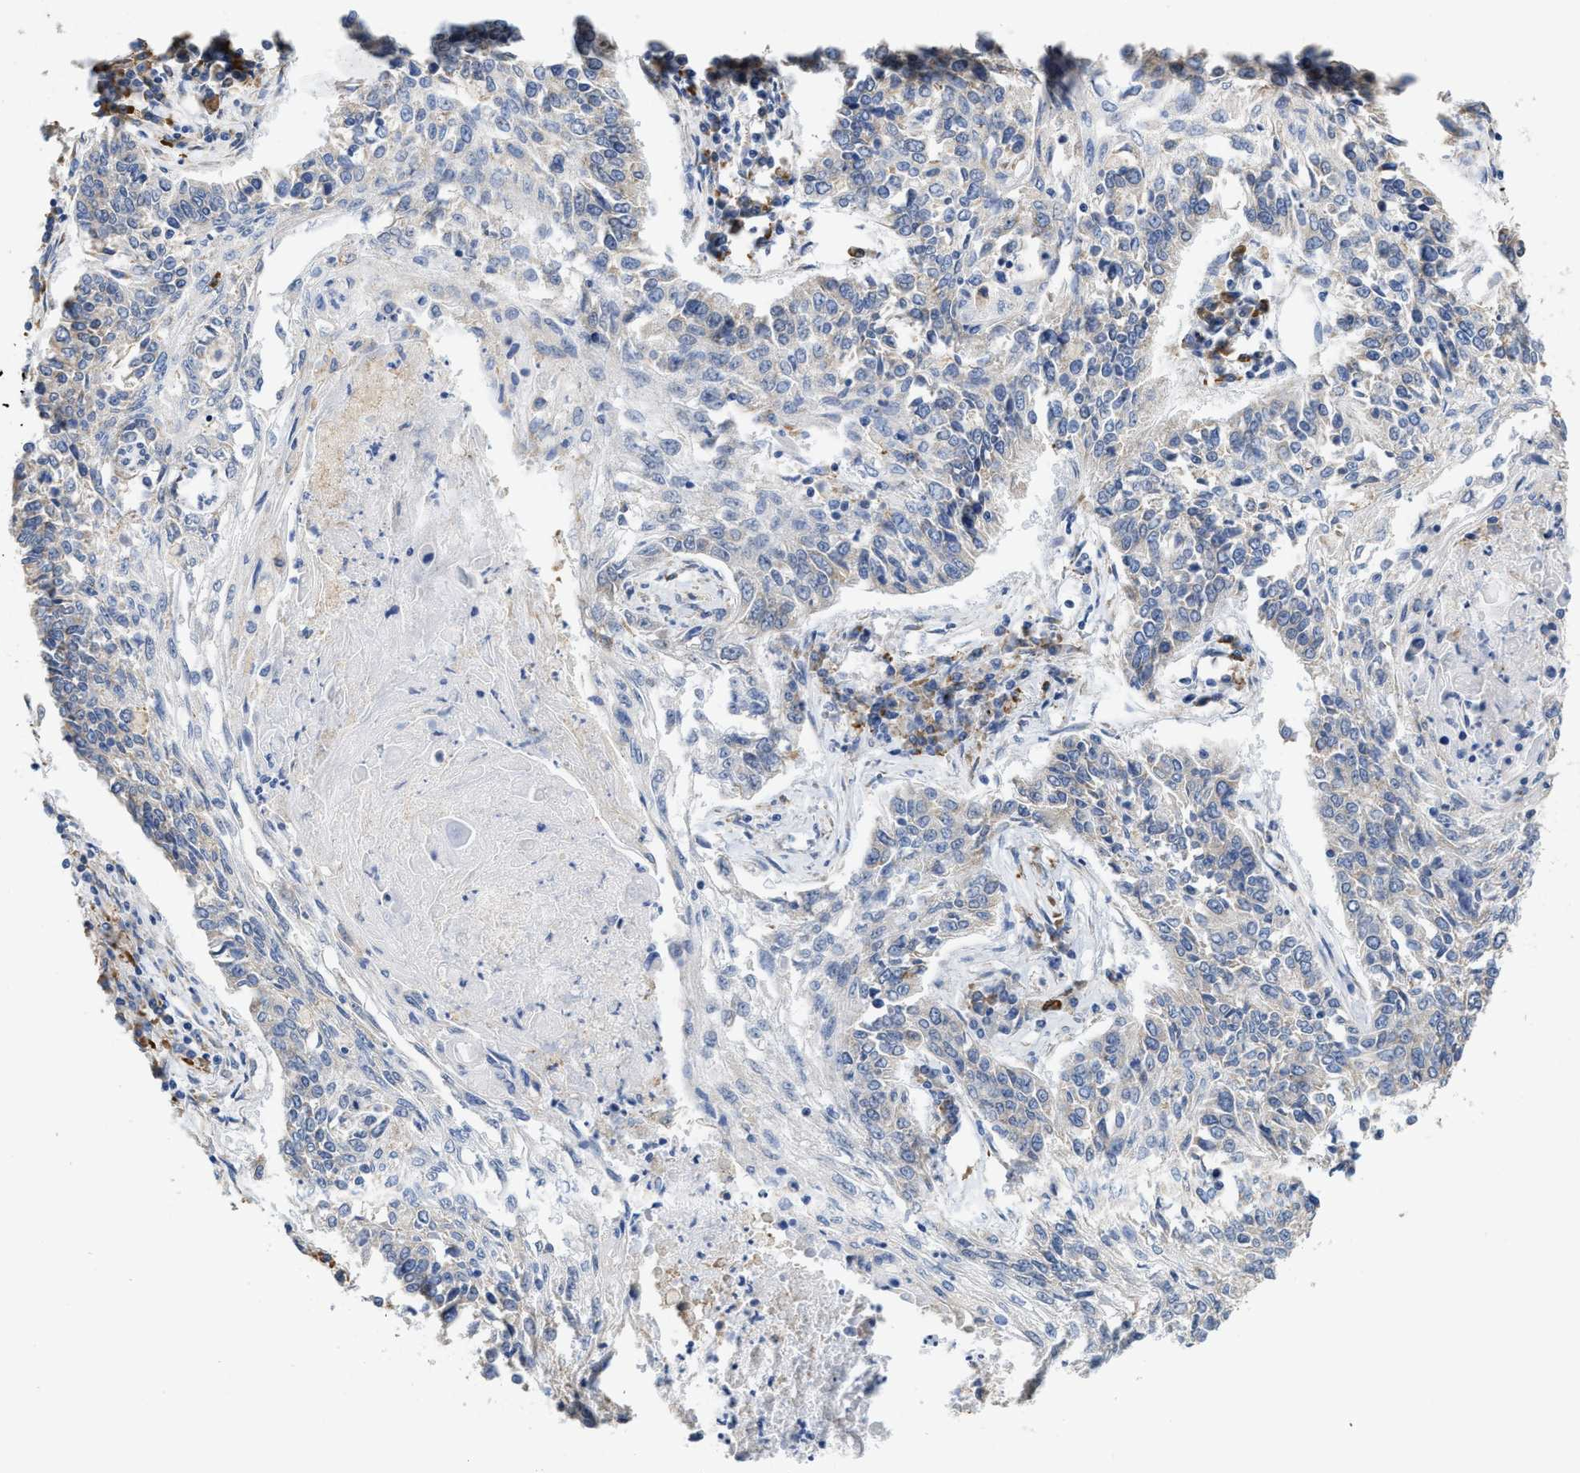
{"staining": {"intensity": "negative", "quantity": "none", "location": "none"}, "tissue": "lung cancer", "cell_type": "Tumor cells", "image_type": "cancer", "snomed": [{"axis": "morphology", "description": "Normal tissue, NOS"}, {"axis": "morphology", "description": "Squamous cell carcinoma, NOS"}, {"axis": "topography", "description": "Cartilage tissue"}, {"axis": "topography", "description": "Bronchus"}, {"axis": "topography", "description": "Lung"}], "caption": "An image of lung squamous cell carcinoma stained for a protein exhibits no brown staining in tumor cells.", "gene": "RYR2", "patient": {"sex": "female", "age": 49}}